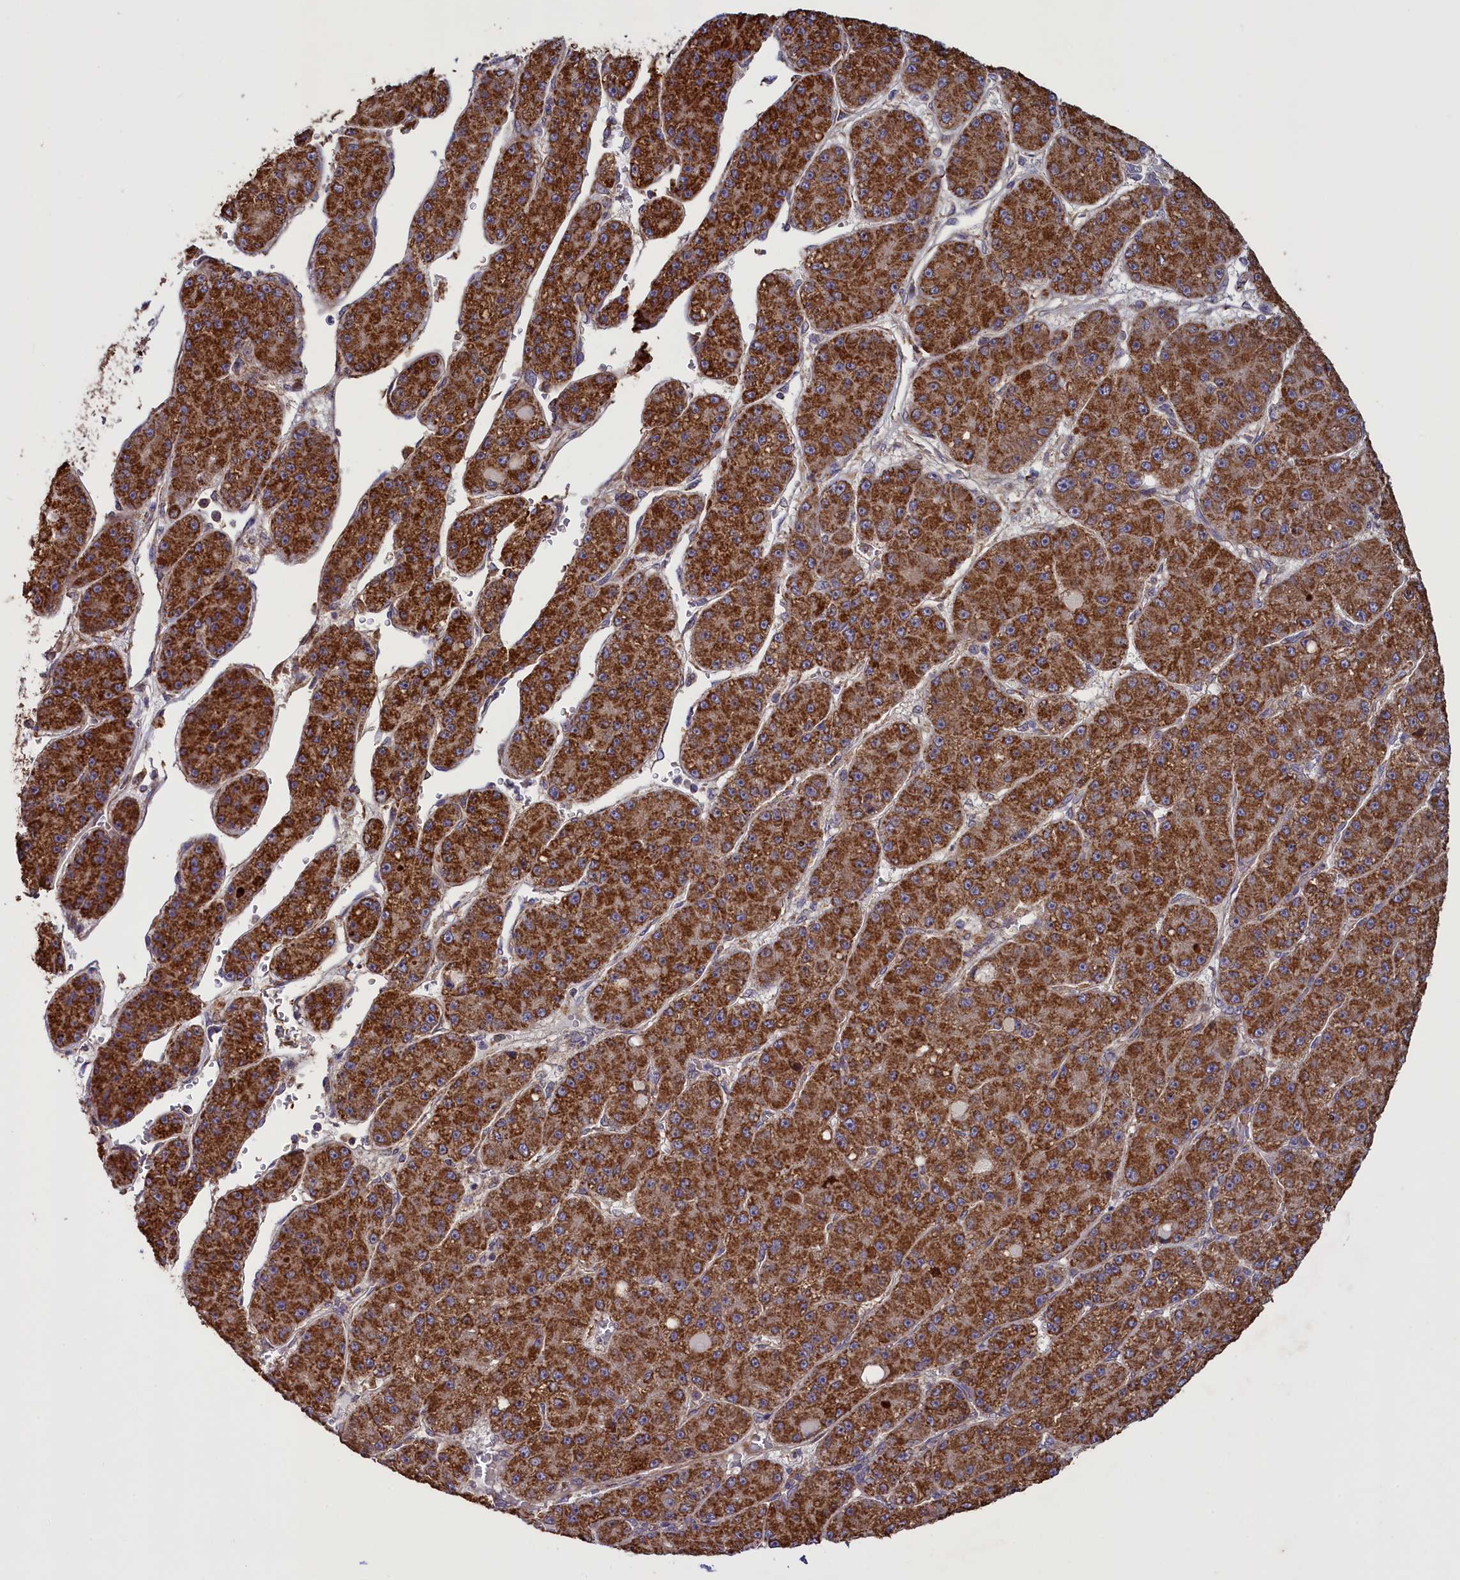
{"staining": {"intensity": "strong", "quantity": ">75%", "location": "cytoplasmic/membranous"}, "tissue": "liver cancer", "cell_type": "Tumor cells", "image_type": "cancer", "snomed": [{"axis": "morphology", "description": "Carcinoma, Hepatocellular, NOS"}, {"axis": "topography", "description": "Liver"}], "caption": "Brown immunohistochemical staining in liver hepatocellular carcinoma demonstrates strong cytoplasmic/membranous expression in about >75% of tumor cells.", "gene": "ACAD8", "patient": {"sex": "male", "age": 67}}